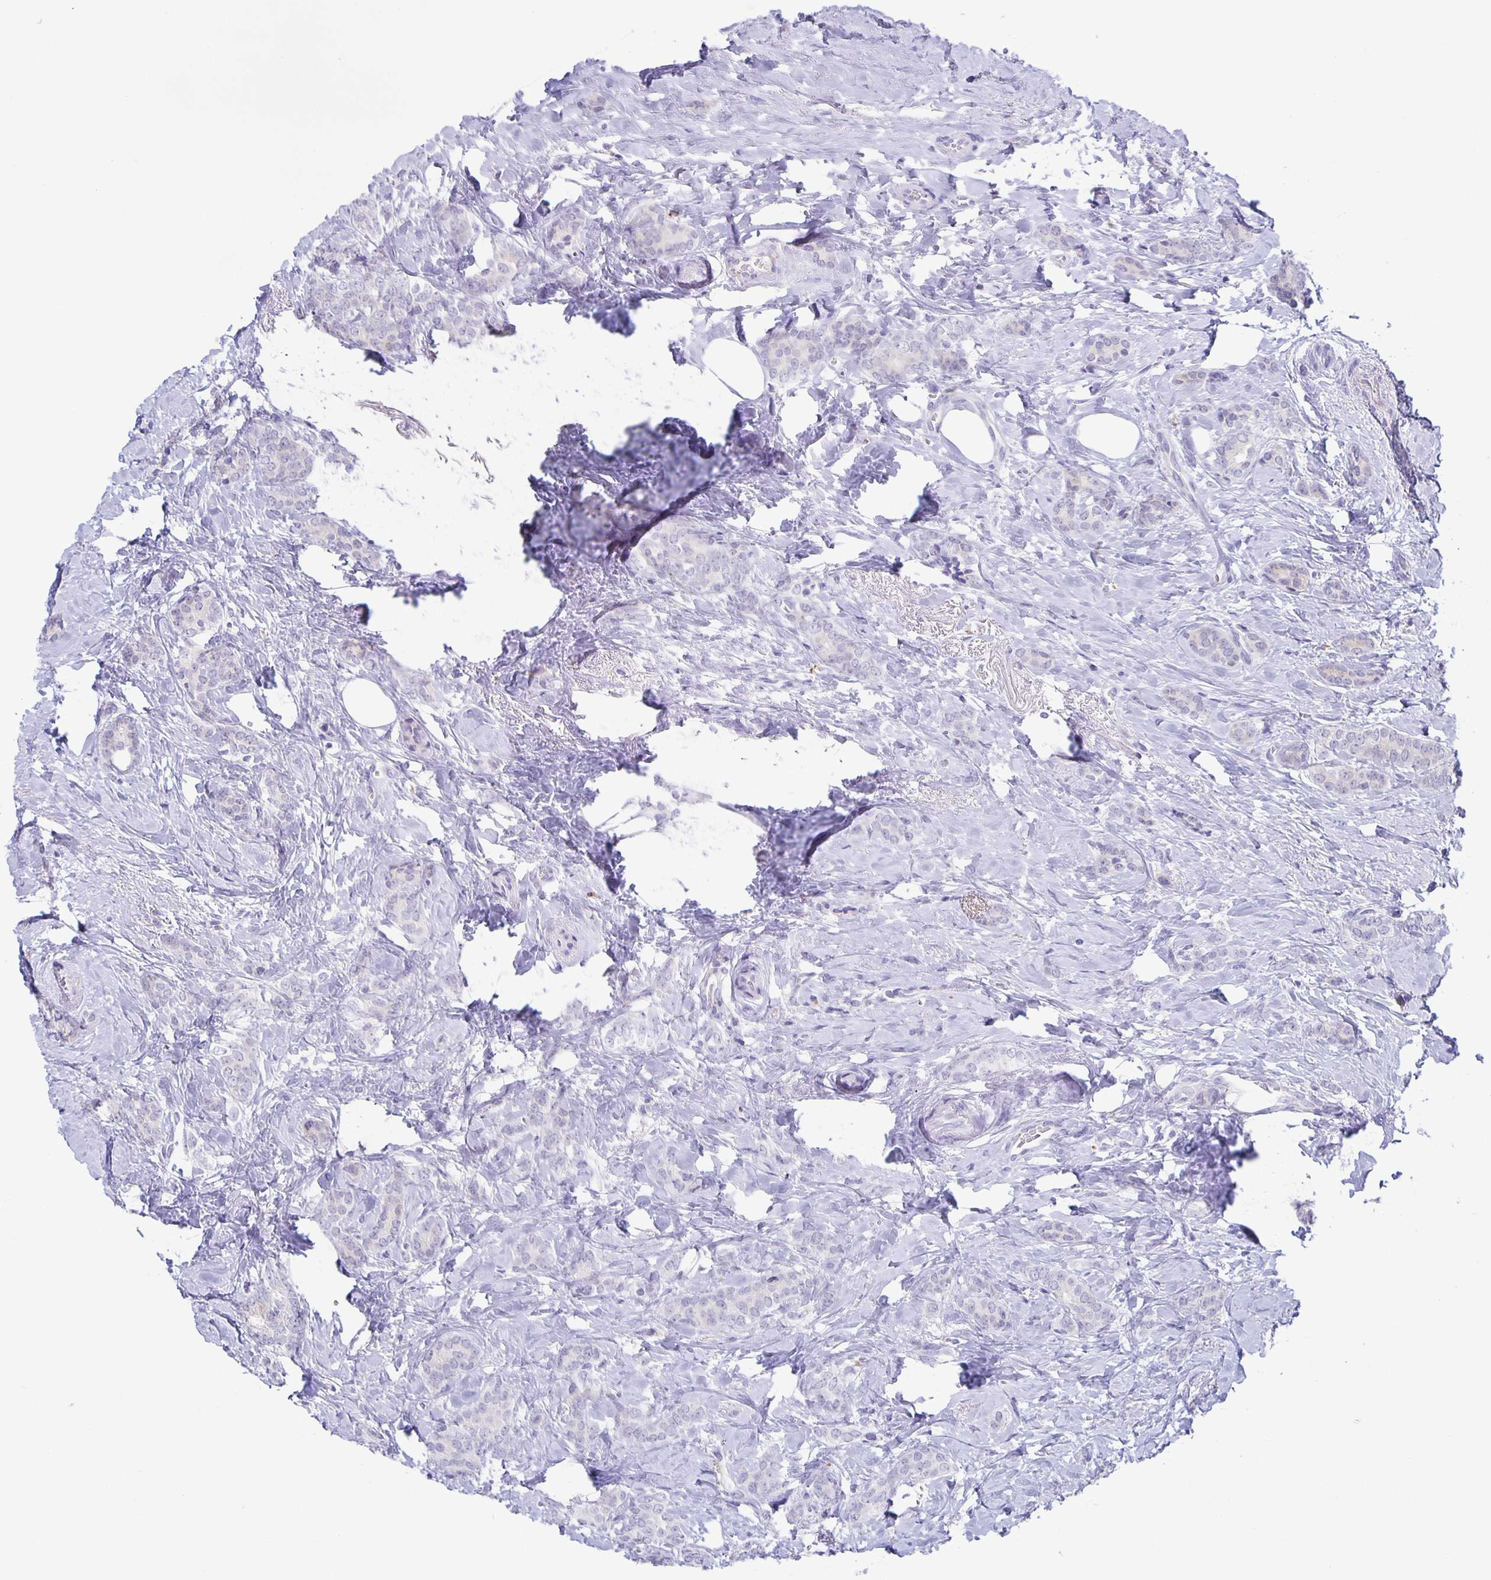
{"staining": {"intensity": "negative", "quantity": "none", "location": "none"}, "tissue": "breast cancer", "cell_type": "Tumor cells", "image_type": "cancer", "snomed": [{"axis": "morphology", "description": "Normal tissue, NOS"}, {"axis": "morphology", "description": "Duct carcinoma"}, {"axis": "topography", "description": "Breast"}], "caption": "This image is of breast intraductal carcinoma stained with immunohistochemistry to label a protein in brown with the nuclei are counter-stained blue. There is no expression in tumor cells.", "gene": "LIPA", "patient": {"sex": "female", "age": 77}}